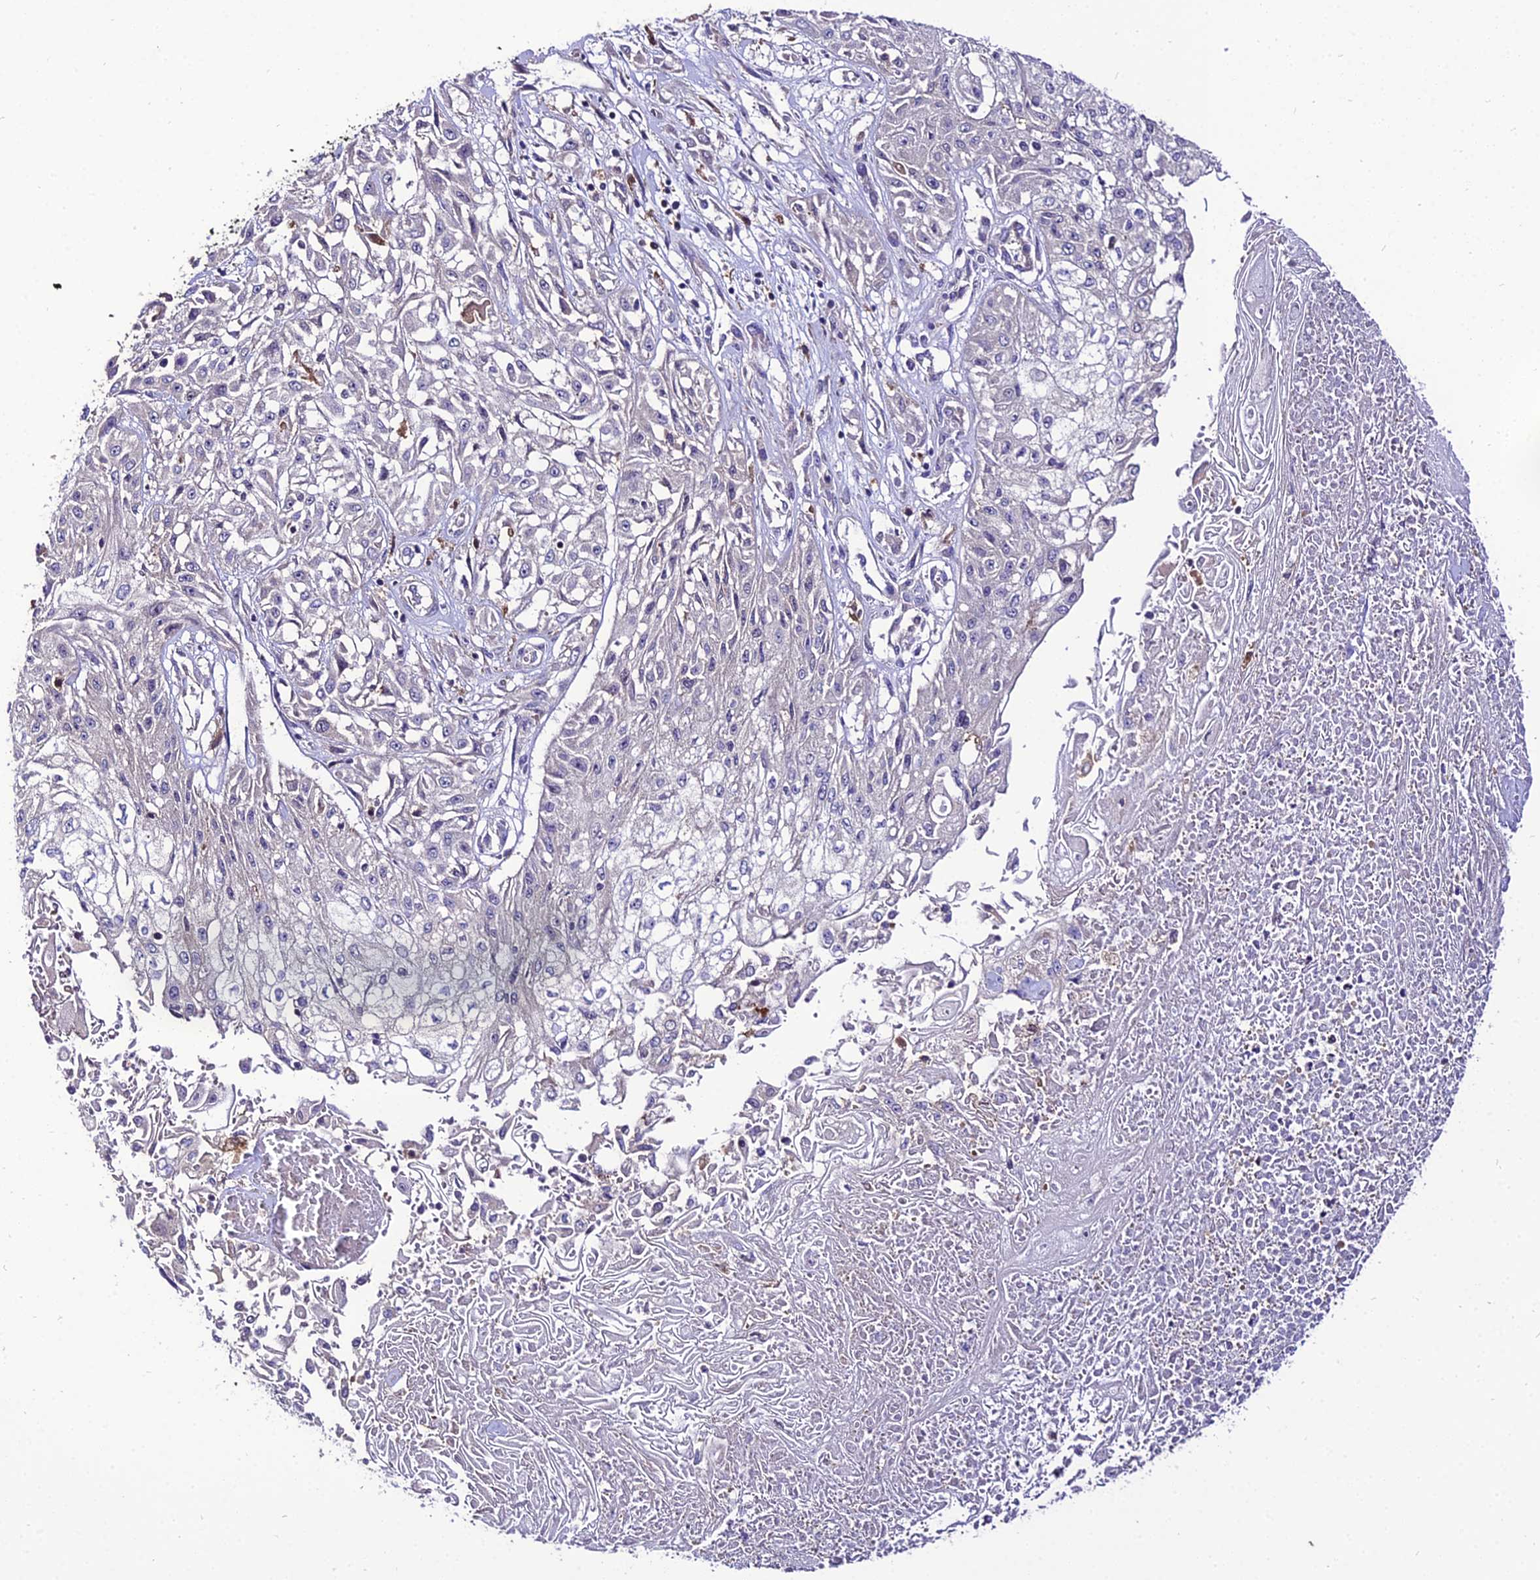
{"staining": {"intensity": "negative", "quantity": "none", "location": "none"}, "tissue": "skin cancer", "cell_type": "Tumor cells", "image_type": "cancer", "snomed": [{"axis": "morphology", "description": "Squamous cell carcinoma, NOS"}, {"axis": "morphology", "description": "Squamous cell carcinoma, metastatic, NOS"}, {"axis": "topography", "description": "Skin"}, {"axis": "topography", "description": "Lymph node"}], "caption": "This is an IHC micrograph of skin cancer. There is no positivity in tumor cells.", "gene": "C2orf69", "patient": {"sex": "male", "age": 75}}